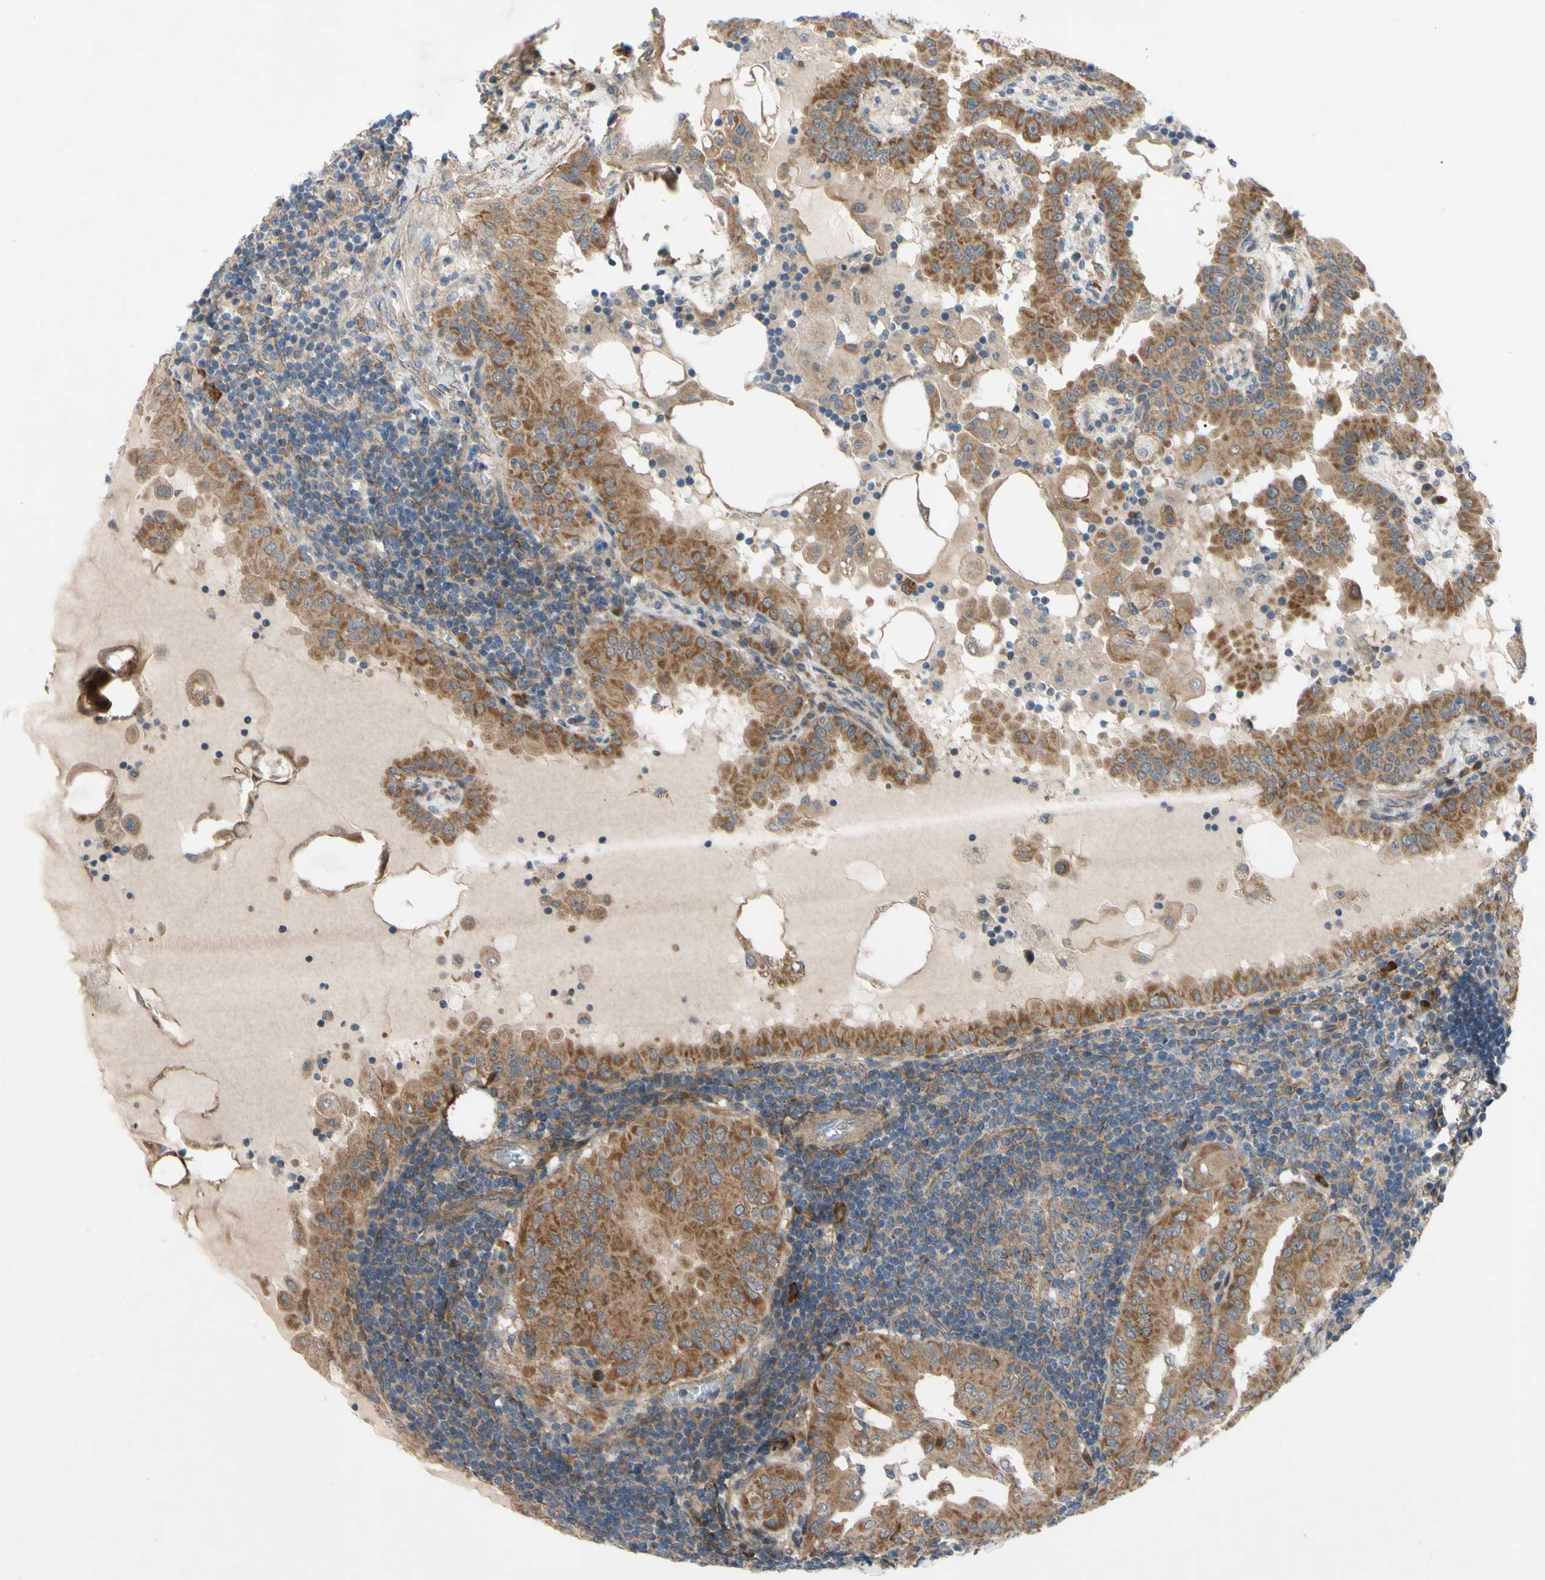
{"staining": {"intensity": "moderate", "quantity": ">75%", "location": "cytoplasmic/membranous"}, "tissue": "thyroid cancer", "cell_type": "Tumor cells", "image_type": "cancer", "snomed": [{"axis": "morphology", "description": "Papillary adenocarcinoma, NOS"}, {"axis": "topography", "description": "Thyroid gland"}], "caption": "Tumor cells show medium levels of moderate cytoplasmic/membranous positivity in about >75% of cells in human thyroid cancer (papillary adenocarcinoma).", "gene": "SVIL", "patient": {"sex": "male", "age": 33}}